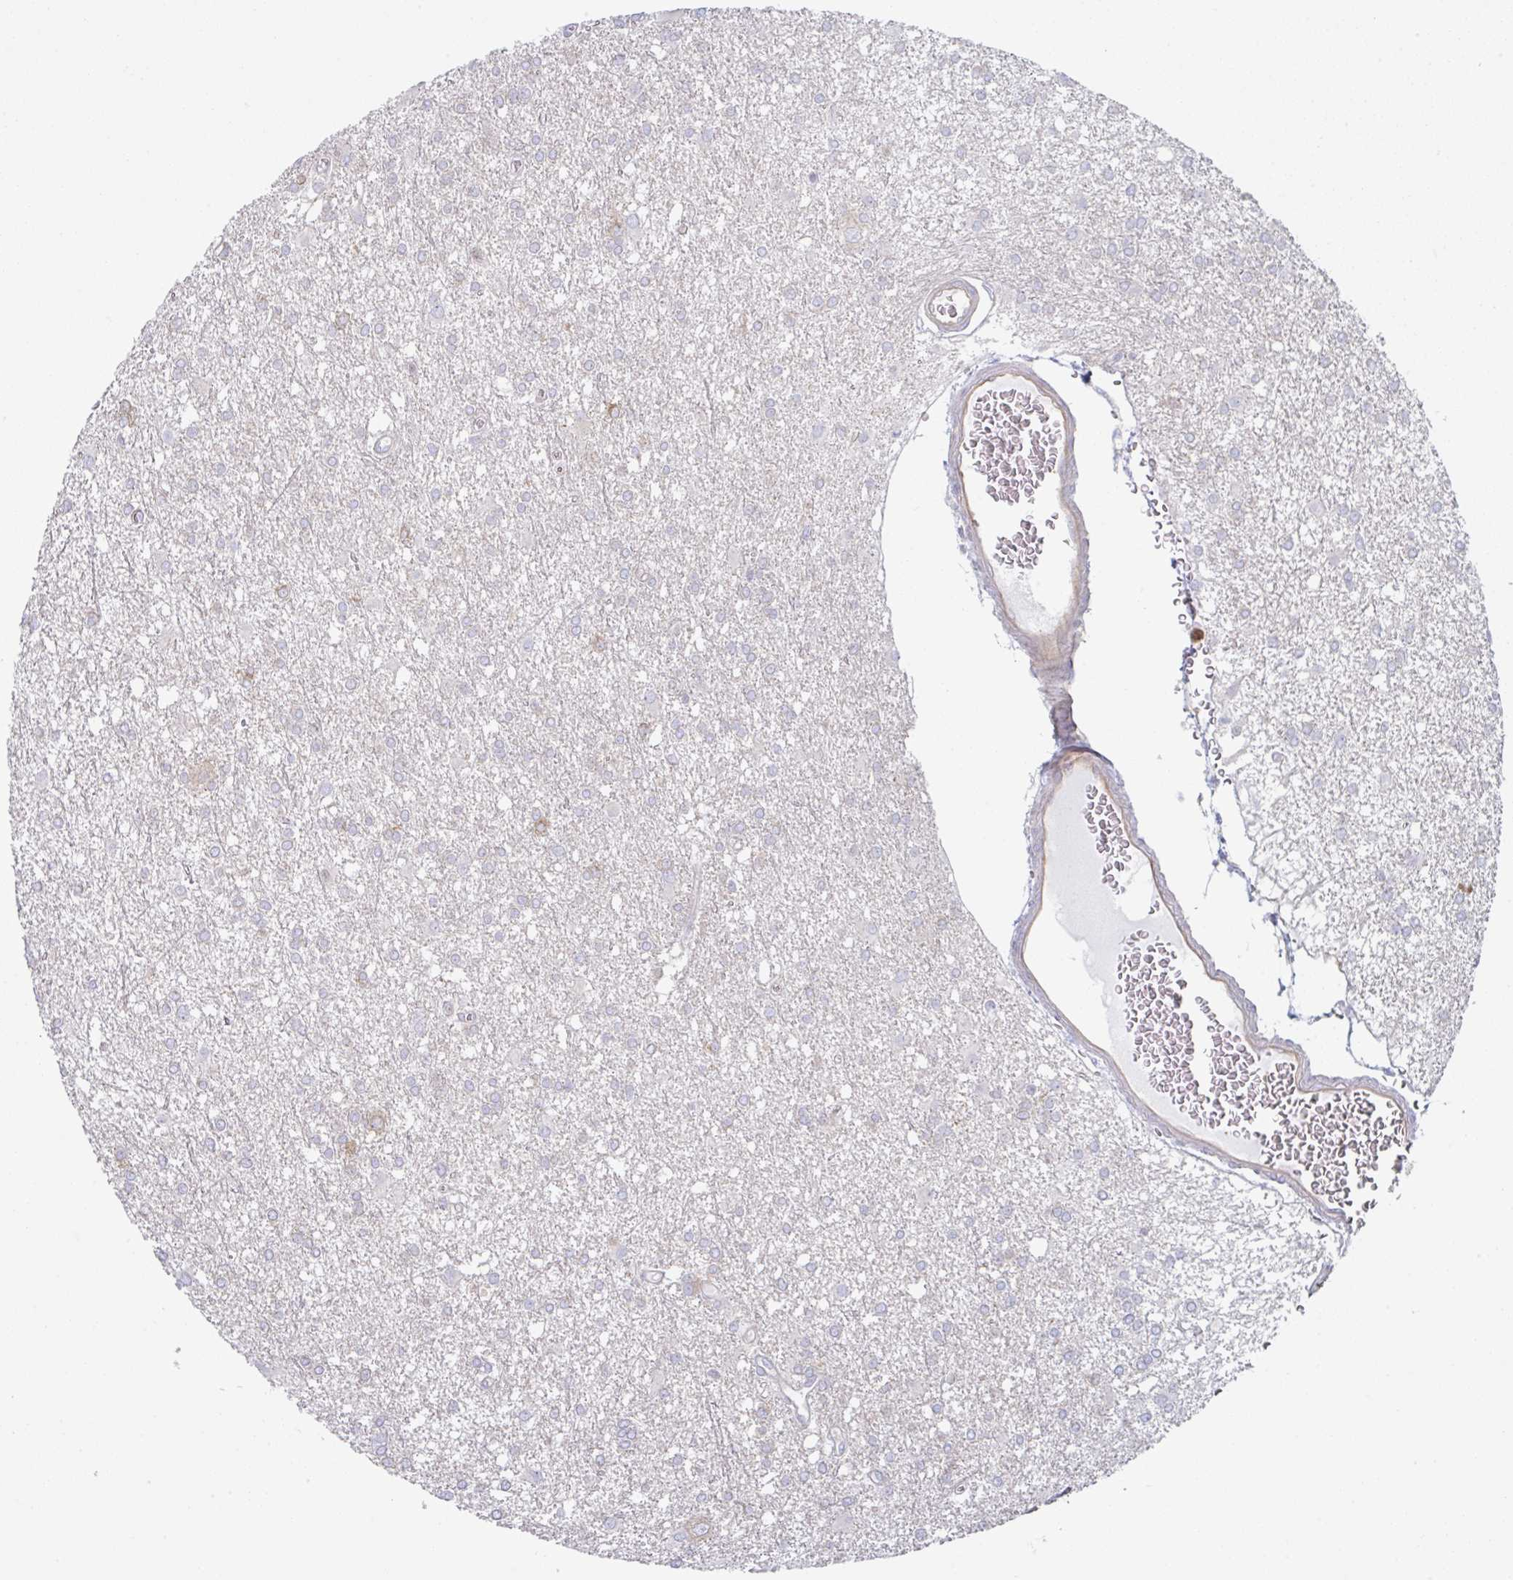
{"staining": {"intensity": "negative", "quantity": "none", "location": "none"}, "tissue": "glioma", "cell_type": "Tumor cells", "image_type": "cancer", "snomed": [{"axis": "morphology", "description": "Glioma, malignant, High grade"}, {"axis": "topography", "description": "Brain"}], "caption": "Tumor cells are negative for protein expression in human glioma.", "gene": "AMPD2", "patient": {"sex": "male", "age": 48}}